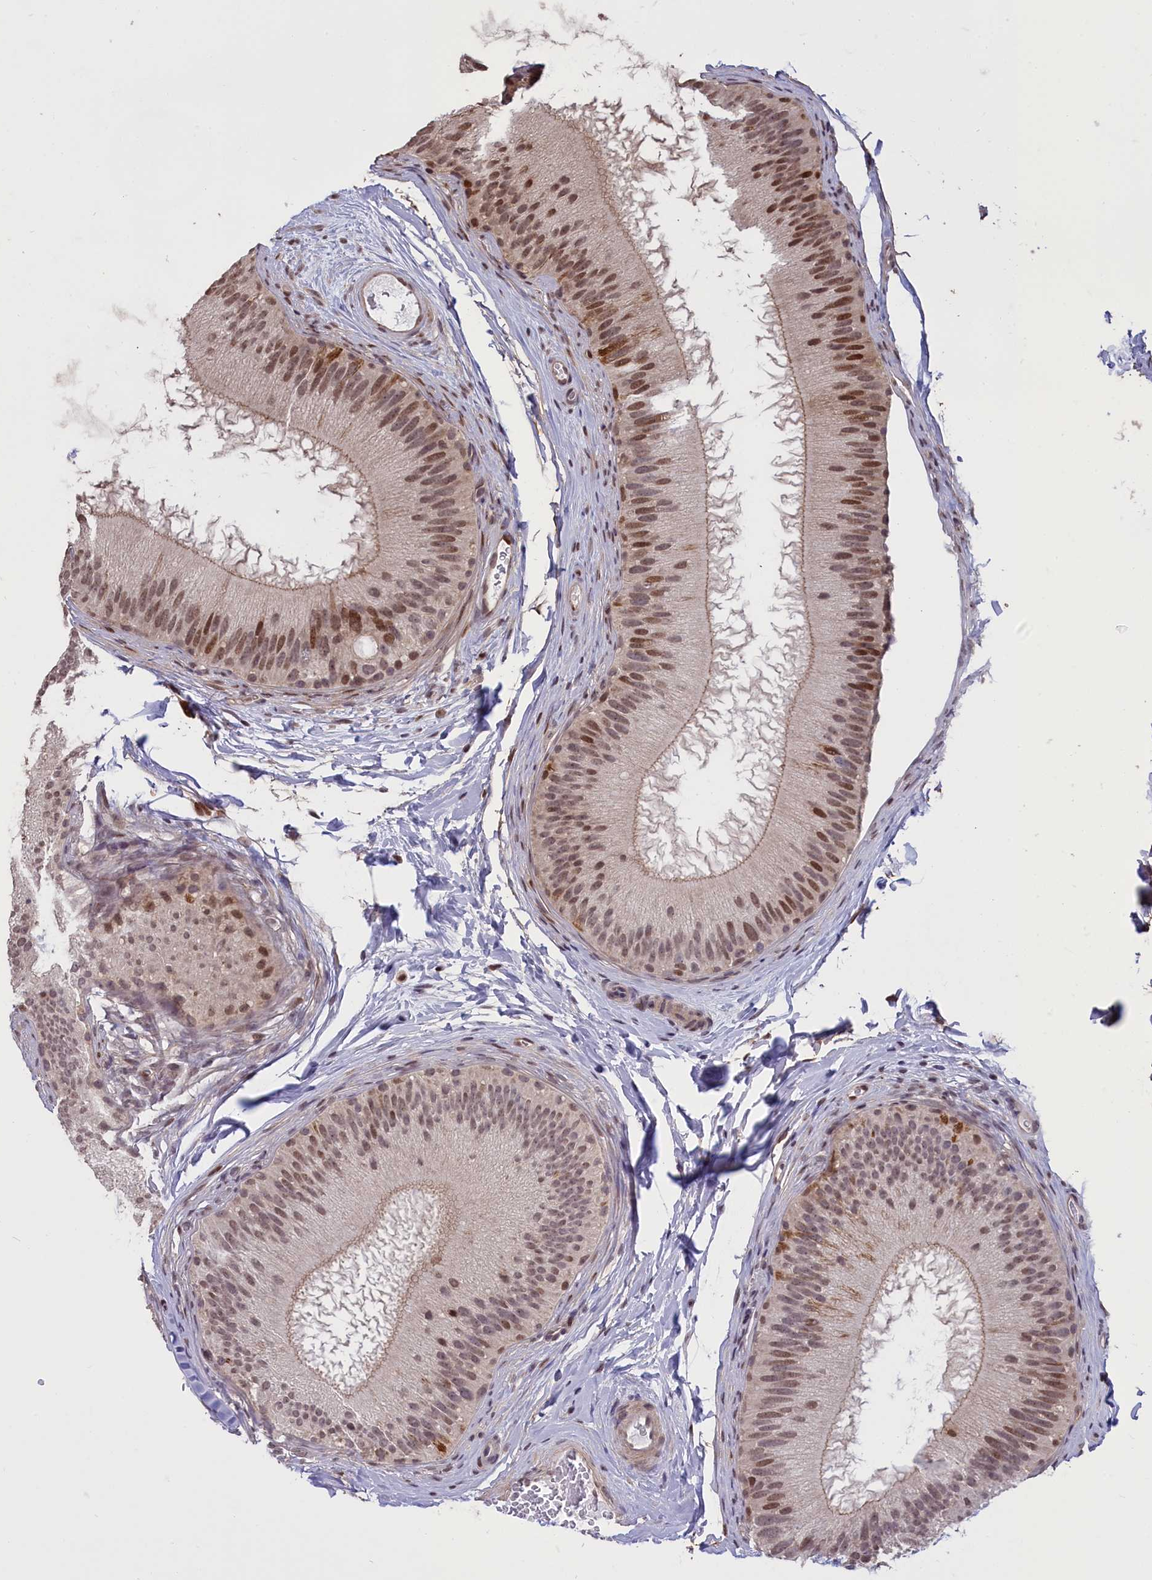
{"staining": {"intensity": "moderate", "quantity": ">75%", "location": "cytoplasmic/membranous,nuclear"}, "tissue": "epididymis", "cell_type": "Glandular cells", "image_type": "normal", "snomed": [{"axis": "morphology", "description": "Normal tissue, NOS"}, {"axis": "topography", "description": "Epididymis"}], "caption": "Immunohistochemical staining of normal human epididymis demonstrates >75% levels of moderate cytoplasmic/membranous,nuclear protein expression in approximately >75% of glandular cells.", "gene": "RELB", "patient": {"sex": "male", "age": 45}}